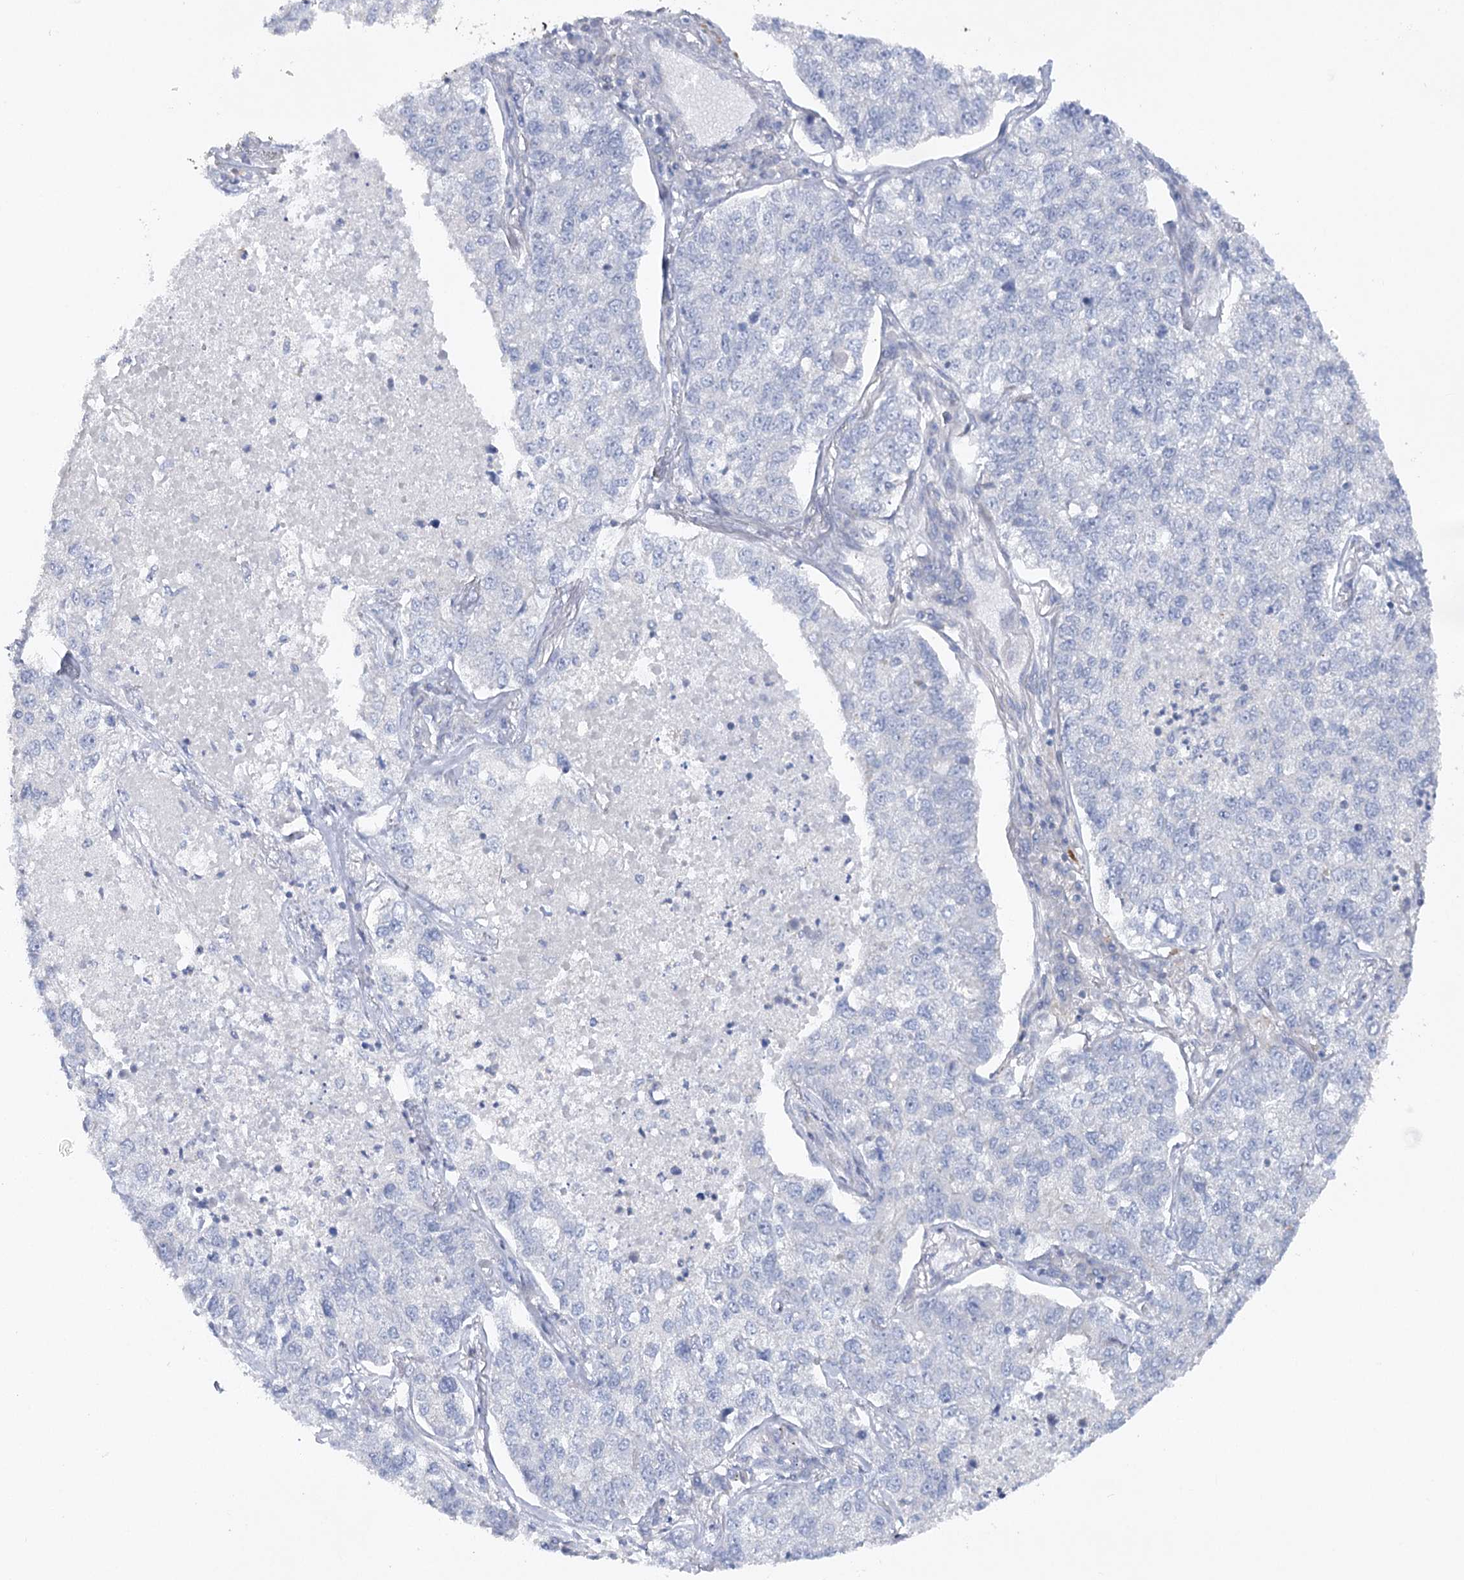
{"staining": {"intensity": "negative", "quantity": "none", "location": "none"}, "tissue": "lung cancer", "cell_type": "Tumor cells", "image_type": "cancer", "snomed": [{"axis": "morphology", "description": "Adenocarcinoma, NOS"}, {"axis": "topography", "description": "Lung"}], "caption": "High power microscopy micrograph of an immunohistochemistry image of adenocarcinoma (lung), revealing no significant positivity in tumor cells. (DAB immunohistochemistry (IHC) with hematoxylin counter stain).", "gene": "SCN11A", "patient": {"sex": "male", "age": 49}}